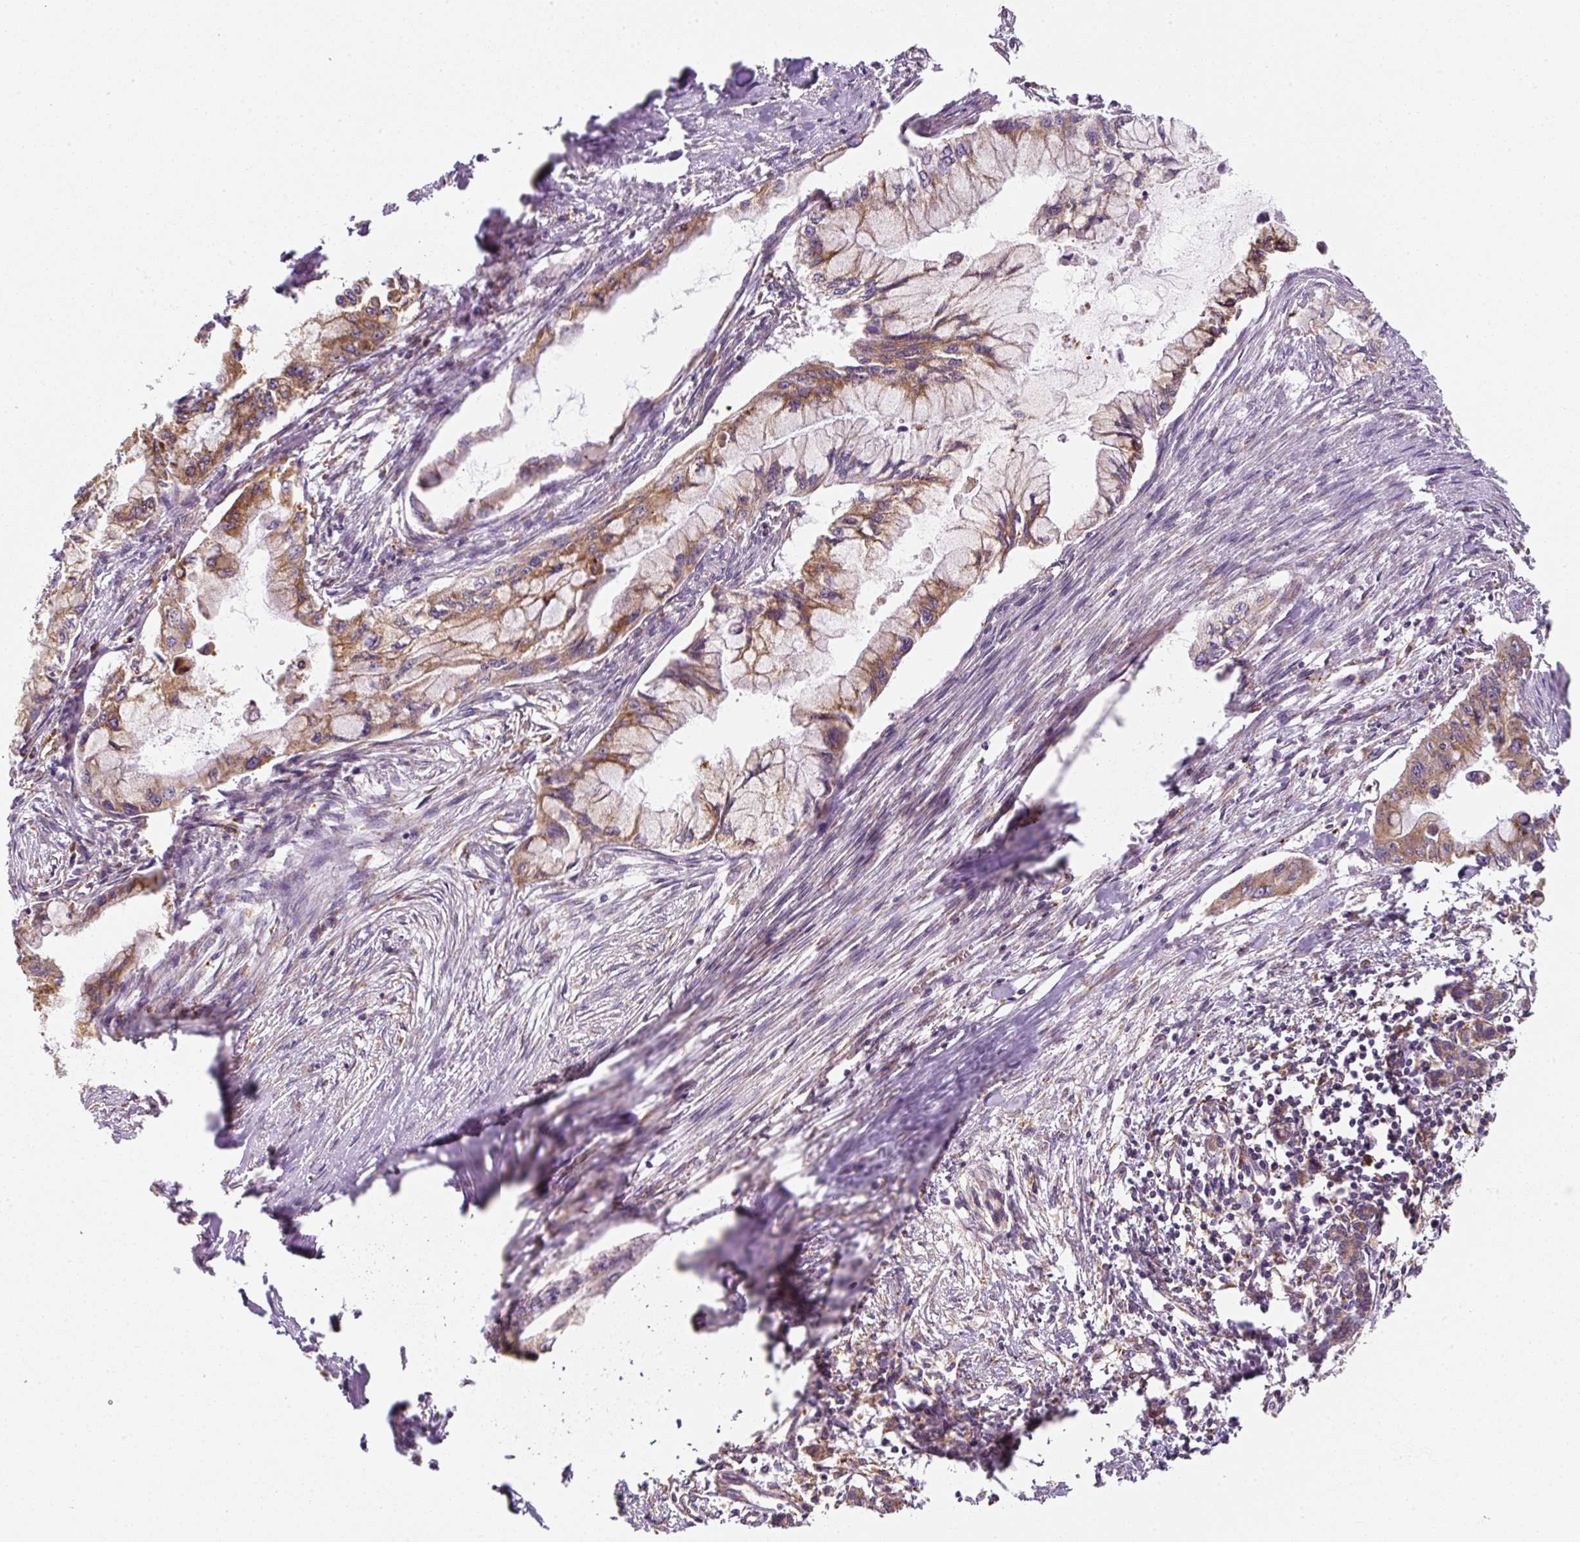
{"staining": {"intensity": "moderate", "quantity": "25%-75%", "location": "cytoplasmic/membranous"}, "tissue": "pancreatic cancer", "cell_type": "Tumor cells", "image_type": "cancer", "snomed": [{"axis": "morphology", "description": "Adenocarcinoma, NOS"}, {"axis": "topography", "description": "Pancreas"}], "caption": "DAB immunohistochemical staining of pancreatic adenocarcinoma demonstrates moderate cytoplasmic/membranous protein positivity in about 25%-75% of tumor cells.", "gene": "PRKCSH", "patient": {"sex": "male", "age": 48}}